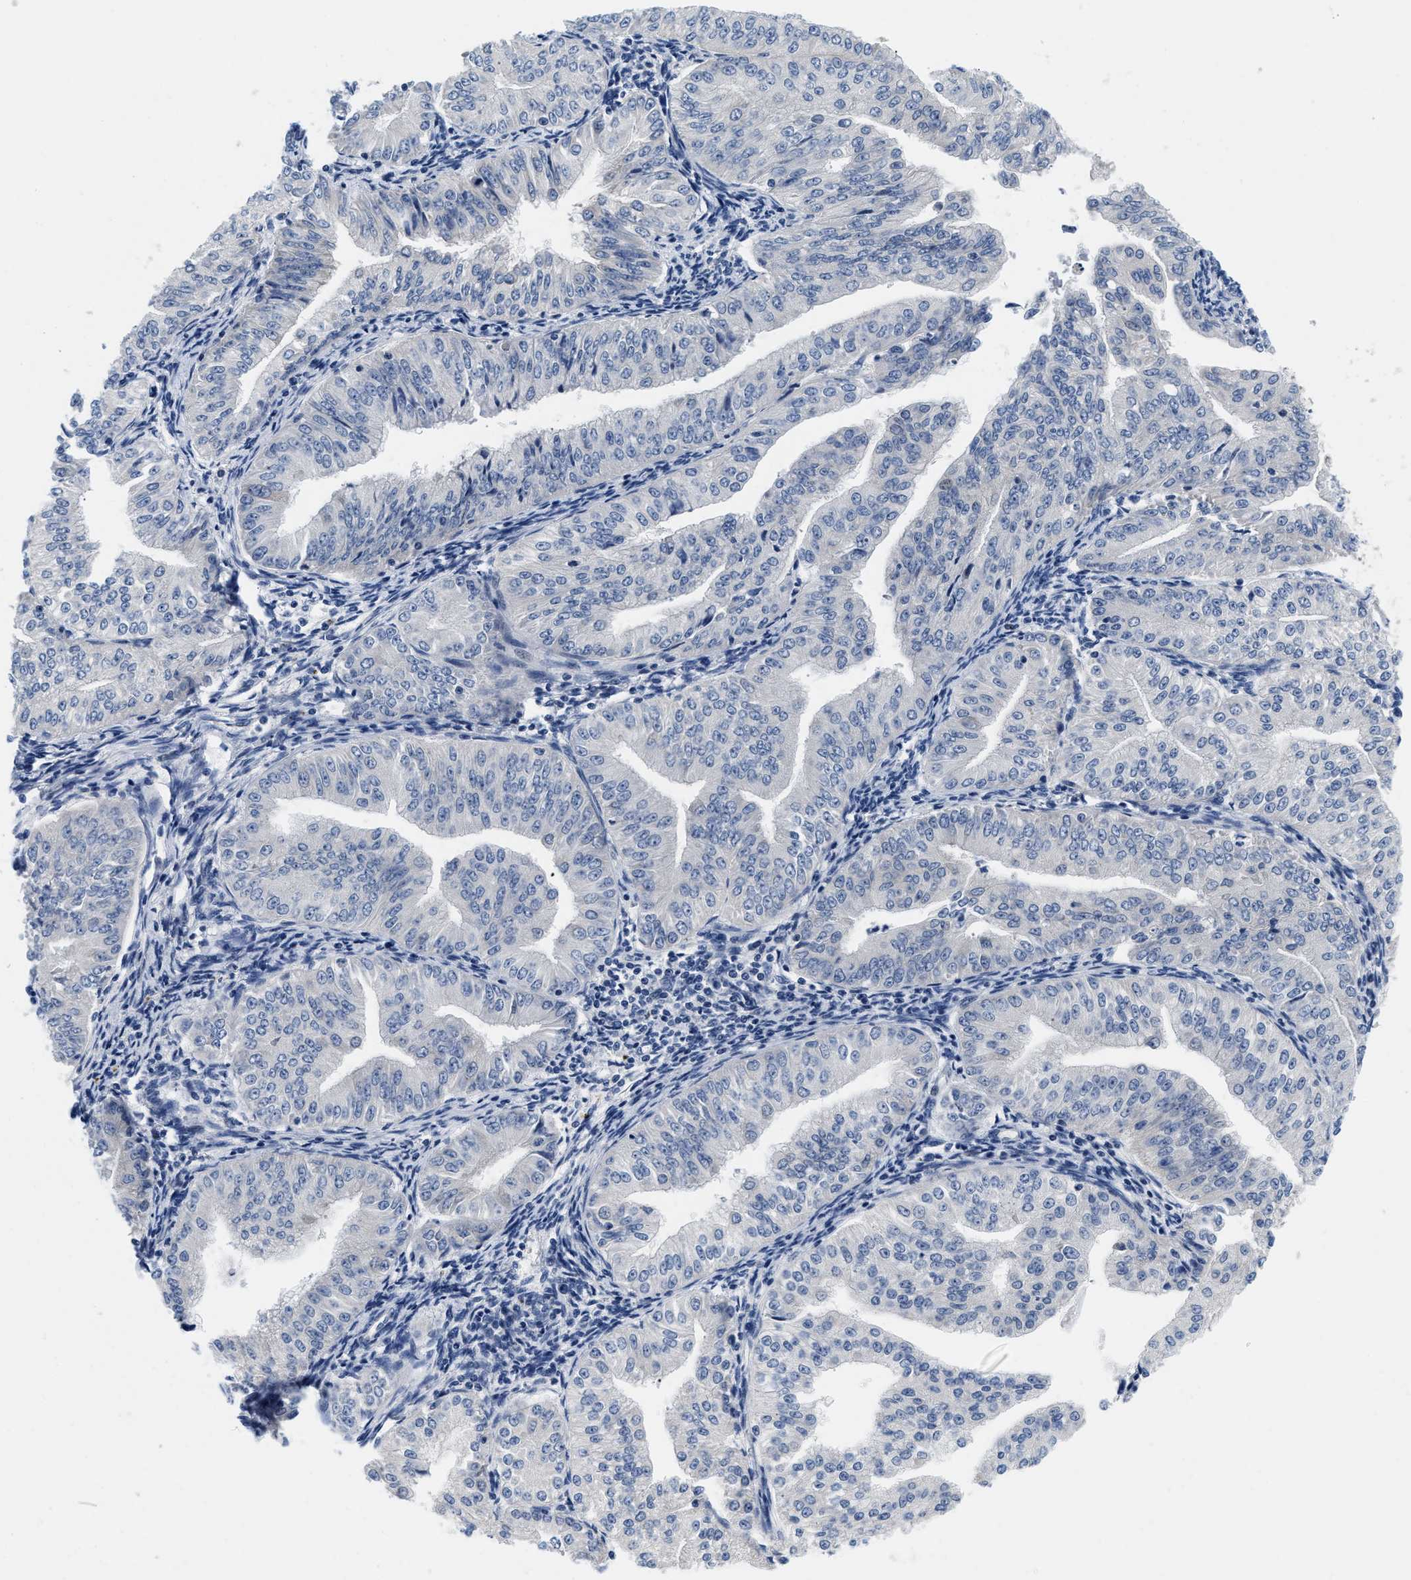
{"staining": {"intensity": "negative", "quantity": "none", "location": "none"}, "tissue": "endometrial cancer", "cell_type": "Tumor cells", "image_type": "cancer", "snomed": [{"axis": "morphology", "description": "Normal tissue, NOS"}, {"axis": "morphology", "description": "Adenocarcinoma, NOS"}, {"axis": "topography", "description": "Endometrium"}], "caption": "Tumor cells are negative for protein expression in human endometrial adenocarcinoma. (DAB IHC, high magnification).", "gene": "PDP1", "patient": {"sex": "female", "age": 53}}